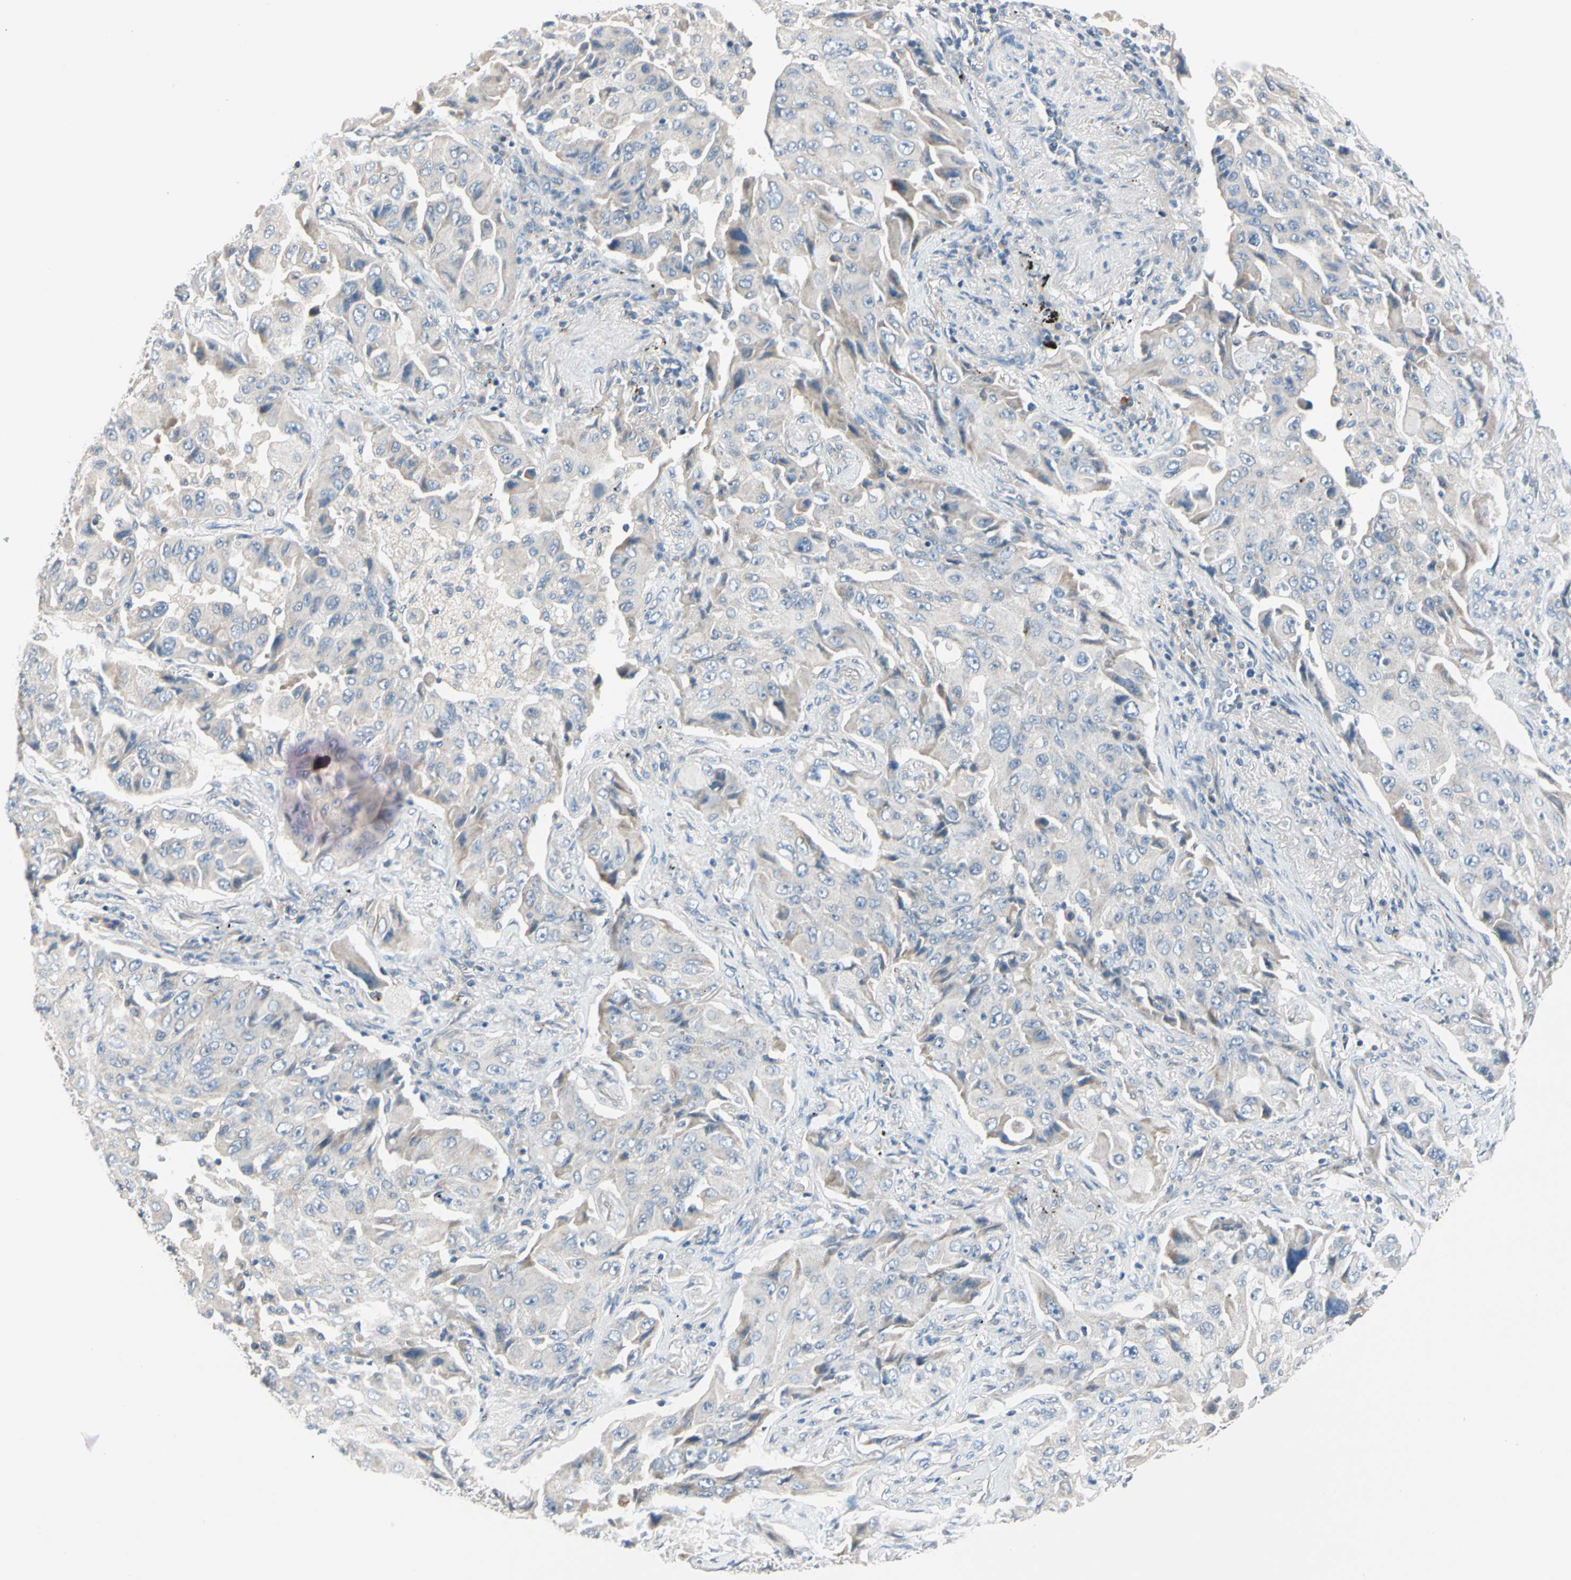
{"staining": {"intensity": "weak", "quantity": "<25%", "location": "cytoplasmic/membranous"}, "tissue": "lung cancer", "cell_type": "Tumor cells", "image_type": "cancer", "snomed": [{"axis": "morphology", "description": "Adenocarcinoma, NOS"}, {"axis": "topography", "description": "Lung"}], "caption": "A micrograph of human lung cancer is negative for staining in tumor cells.", "gene": "GPR153", "patient": {"sex": "female", "age": 65}}